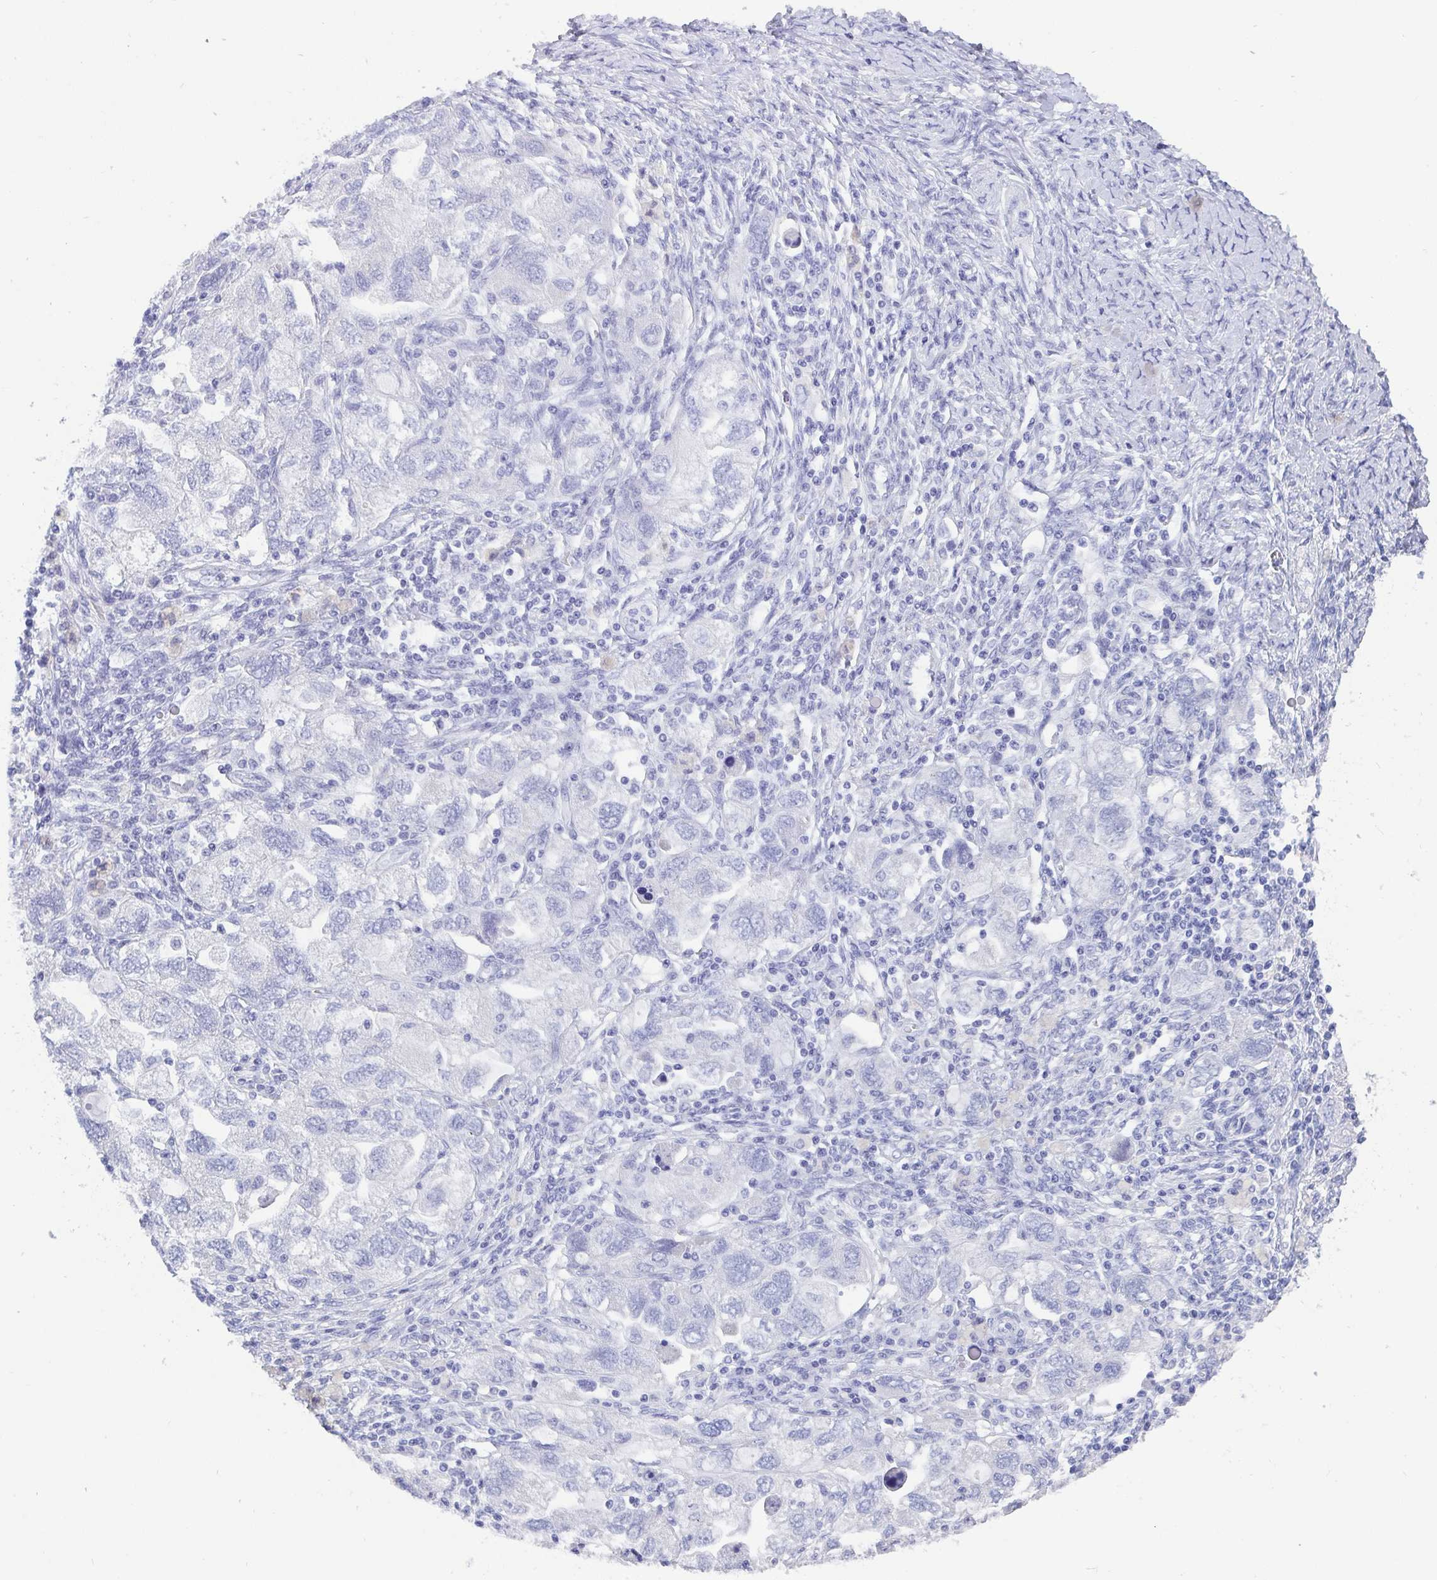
{"staining": {"intensity": "negative", "quantity": "none", "location": "none"}, "tissue": "ovarian cancer", "cell_type": "Tumor cells", "image_type": "cancer", "snomed": [{"axis": "morphology", "description": "Carcinoma, NOS"}, {"axis": "morphology", "description": "Cystadenocarcinoma, serous, NOS"}, {"axis": "topography", "description": "Ovary"}], "caption": "The micrograph demonstrates no staining of tumor cells in ovarian serous cystadenocarcinoma. (DAB (3,3'-diaminobenzidine) immunohistochemistry (IHC) visualized using brightfield microscopy, high magnification).", "gene": "SCGN", "patient": {"sex": "female", "age": 69}}